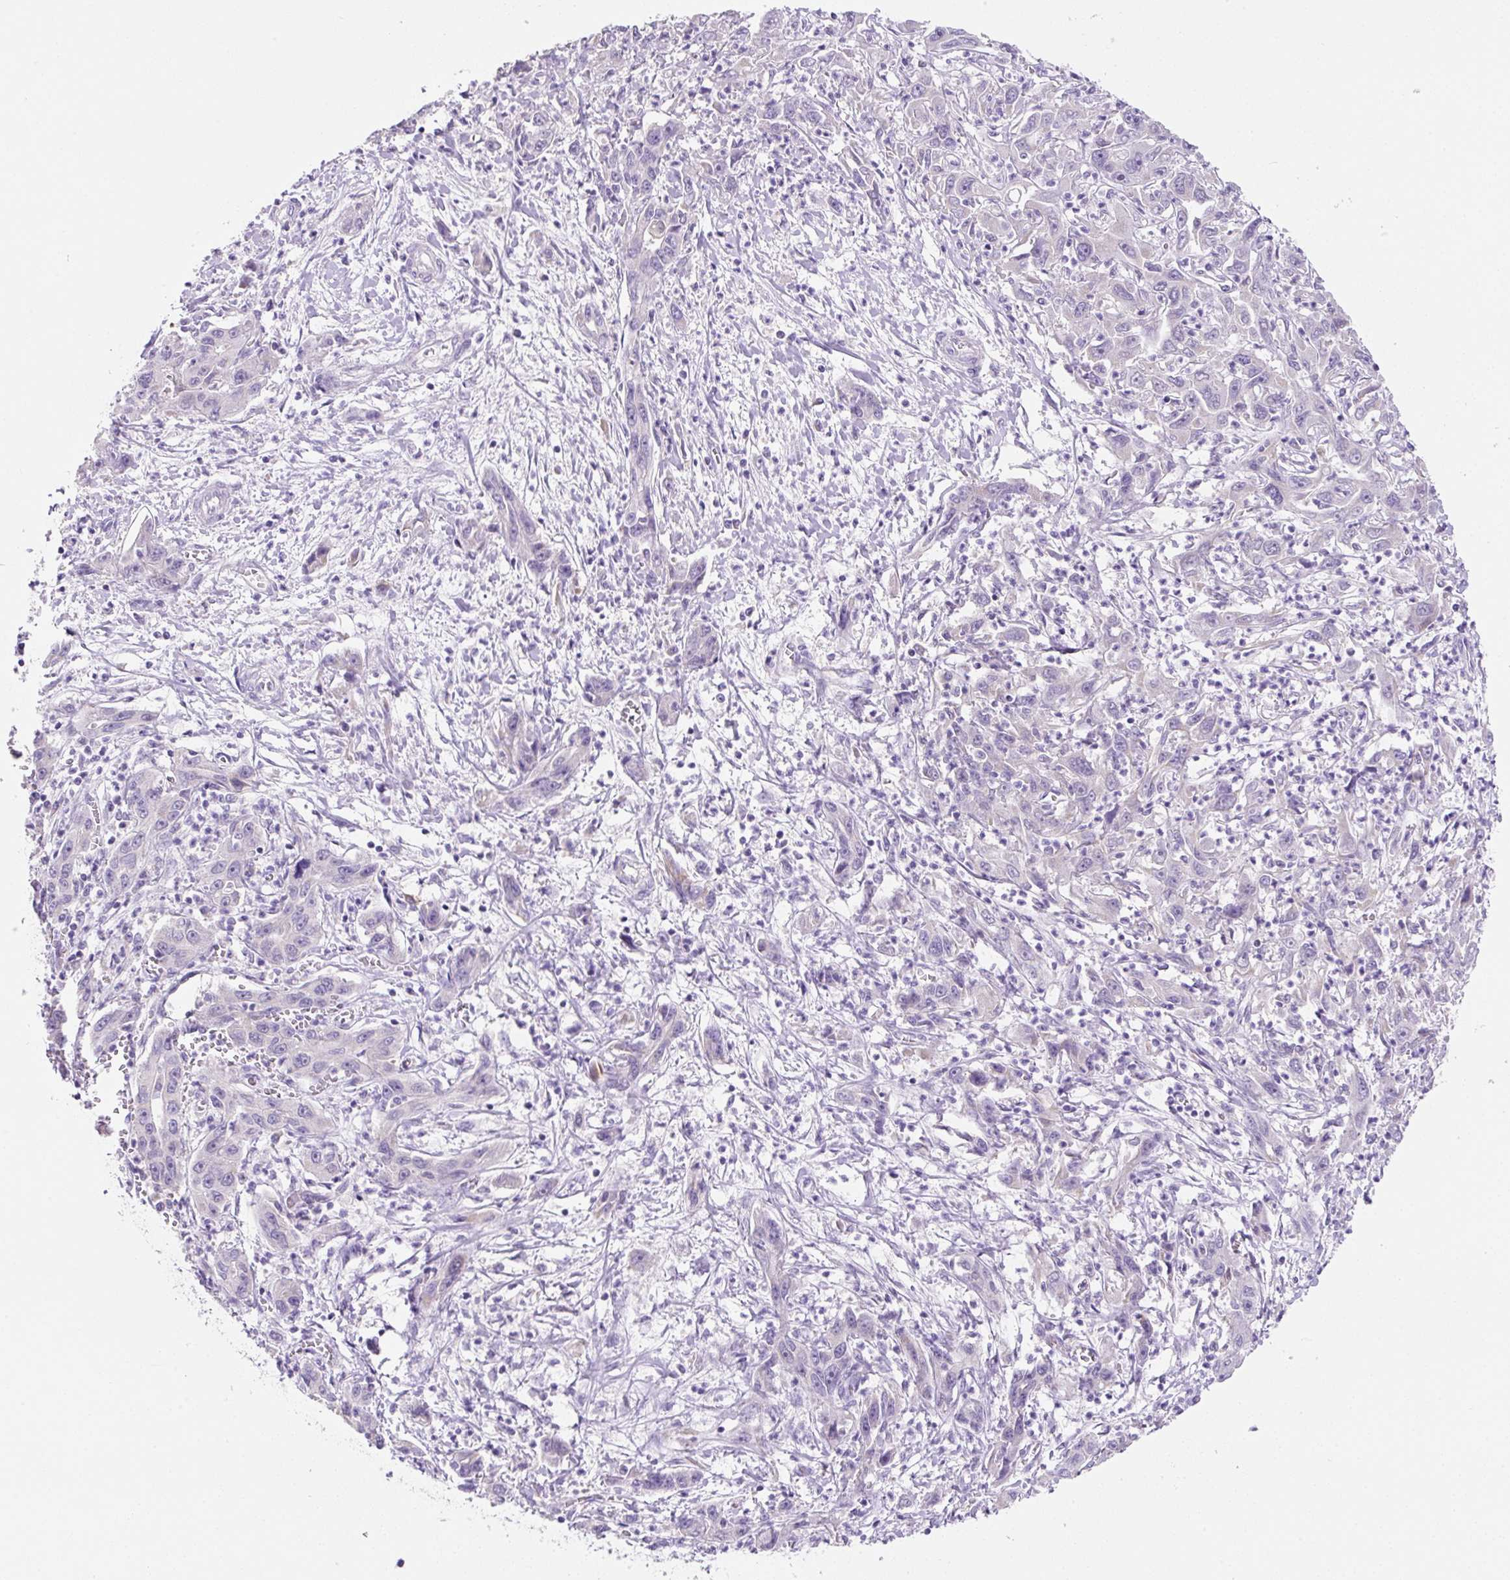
{"staining": {"intensity": "negative", "quantity": "none", "location": "none"}, "tissue": "liver cancer", "cell_type": "Tumor cells", "image_type": "cancer", "snomed": [{"axis": "morphology", "description": "Carcinoma, Hepatocellular, NOS"}, {"axis": "topography", "description": "Liver"}], "caption": "Liver cancer (hepatocellular carcinoma) stained for a protein using IHC shows no positivity tumor cells.", "gene": "NDST3", "patient": {"sex": "male", "age": 63}}